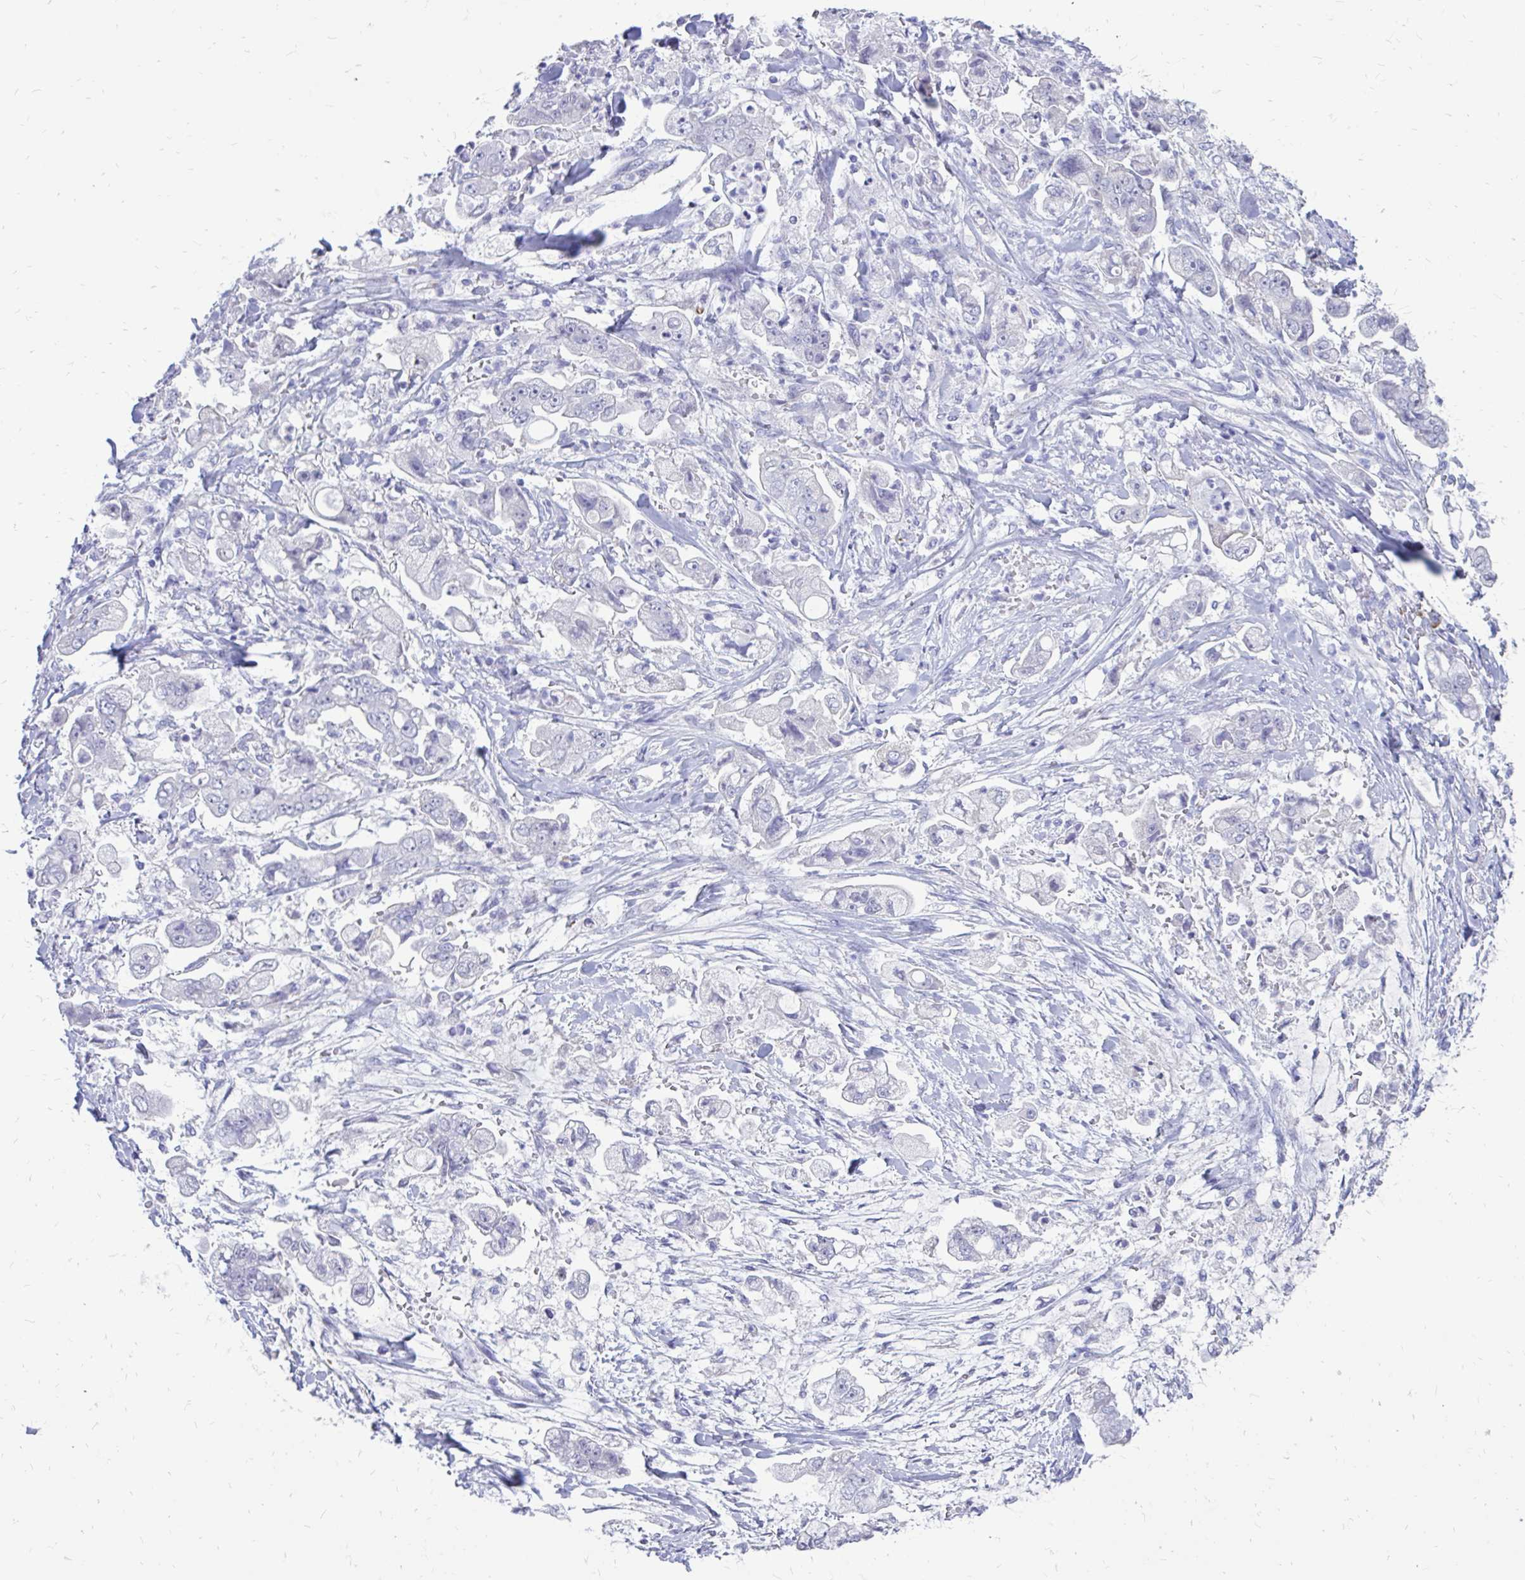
{"staining": {"intensity": "negative", "quantity": "none", "location": "none"}, "tissue": "stomach cancer", "cell_type": "Tumor cells", "image_type": "cancer", "snomed": [{"axis": "morphology", "description": "Adenocarcinoma, NOS"}, {"axis": "topography", "description": "Stomach"}], "caption": "A histopathology image of stomach cancer (adenocarcinoma) stained for a protein displays no brown staining in tumor cells.", "gene": "IGSF5", "patient": {"sex": "male", "age": 62}}